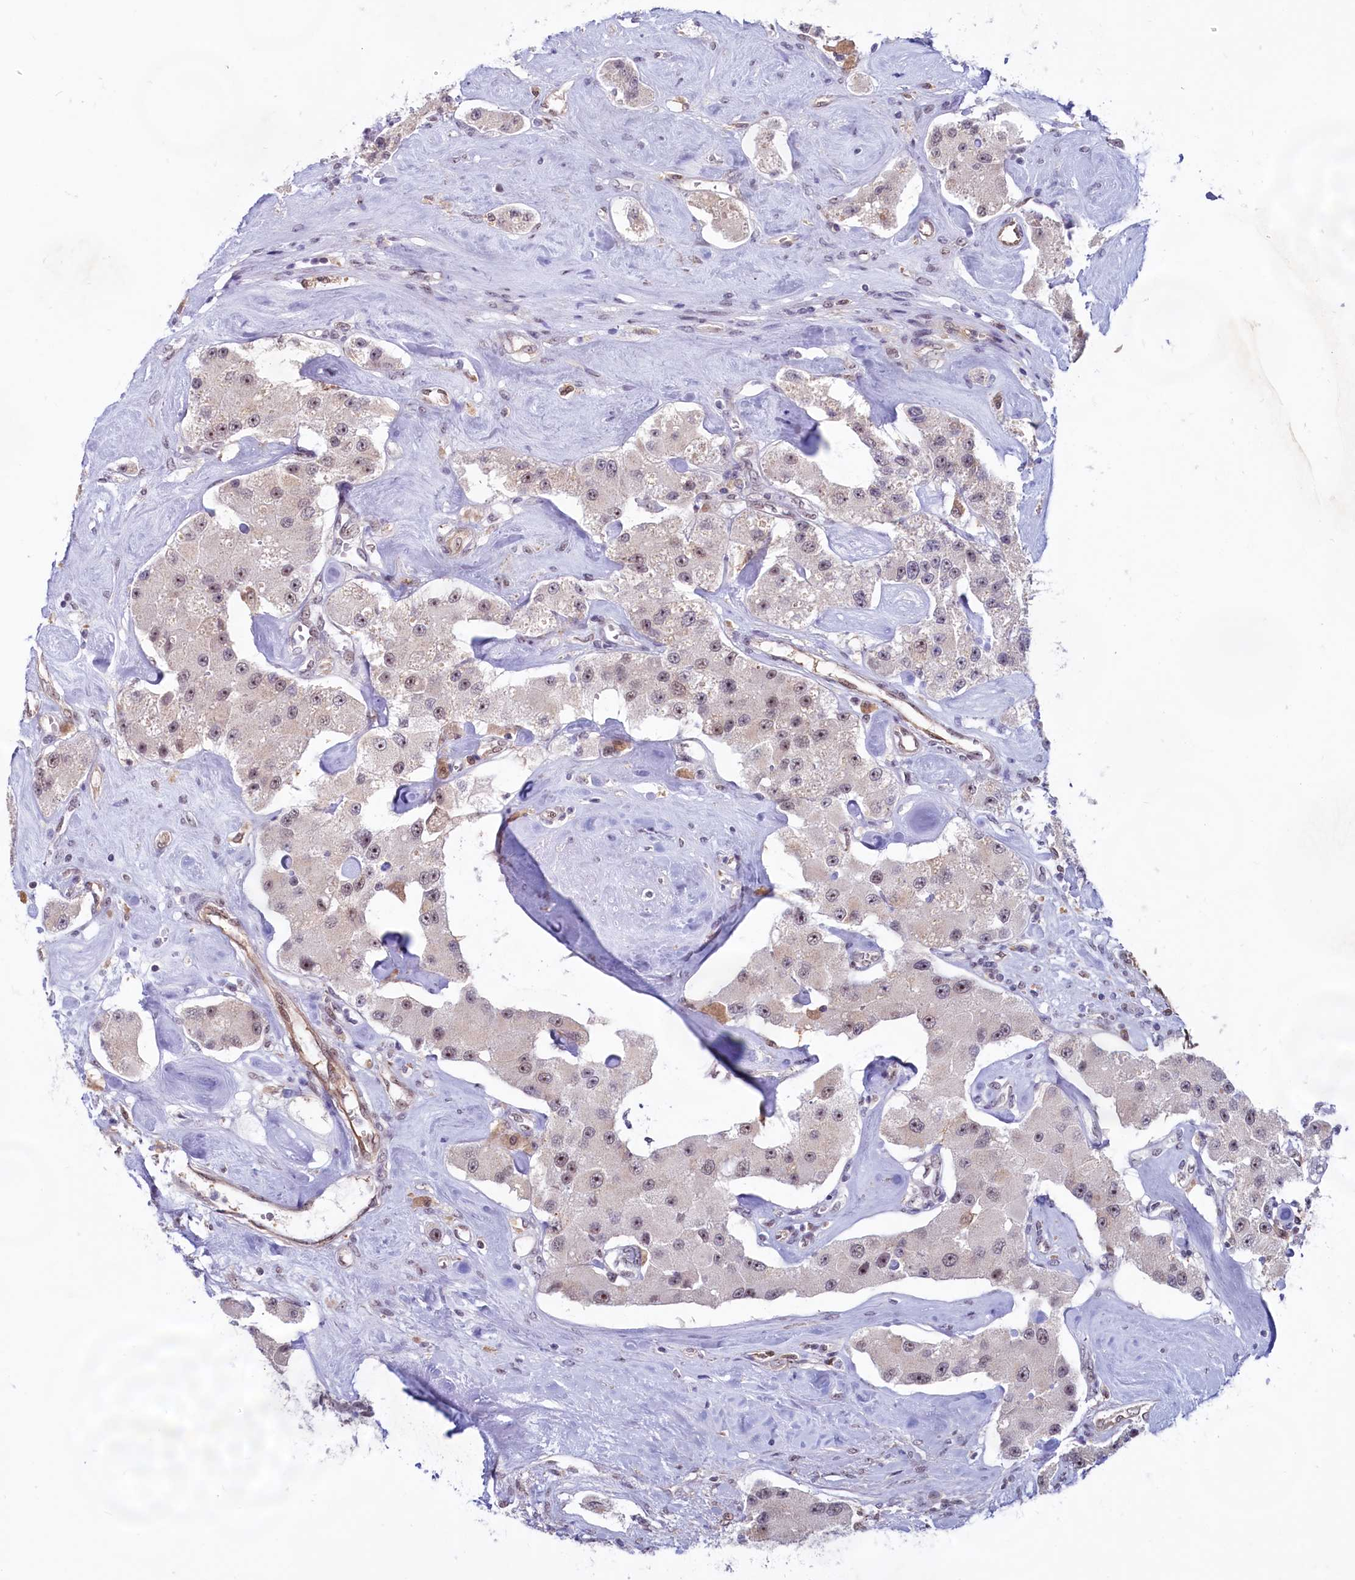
{"staining": {"intensity": "weak", "quantity": ">75%", "location": "nuclear"}, "tissue": "carcinoid", "cell_type": "Tumor cells", "image_type": "cancer", "snomed": [{"axis": "morphology", "description": "Carcinoid, malignant, NOS"}, {"axis": "topography", "description": "Pancreas"}], "caption": "High-power microscopy captured an immunohistochemistry histopathology image of malignant carcinoid, revealing weak nuclear positivity in about >75% of tumor cells.", "gene": "C1D", "patient": {"sex": "male", "age": 41}}